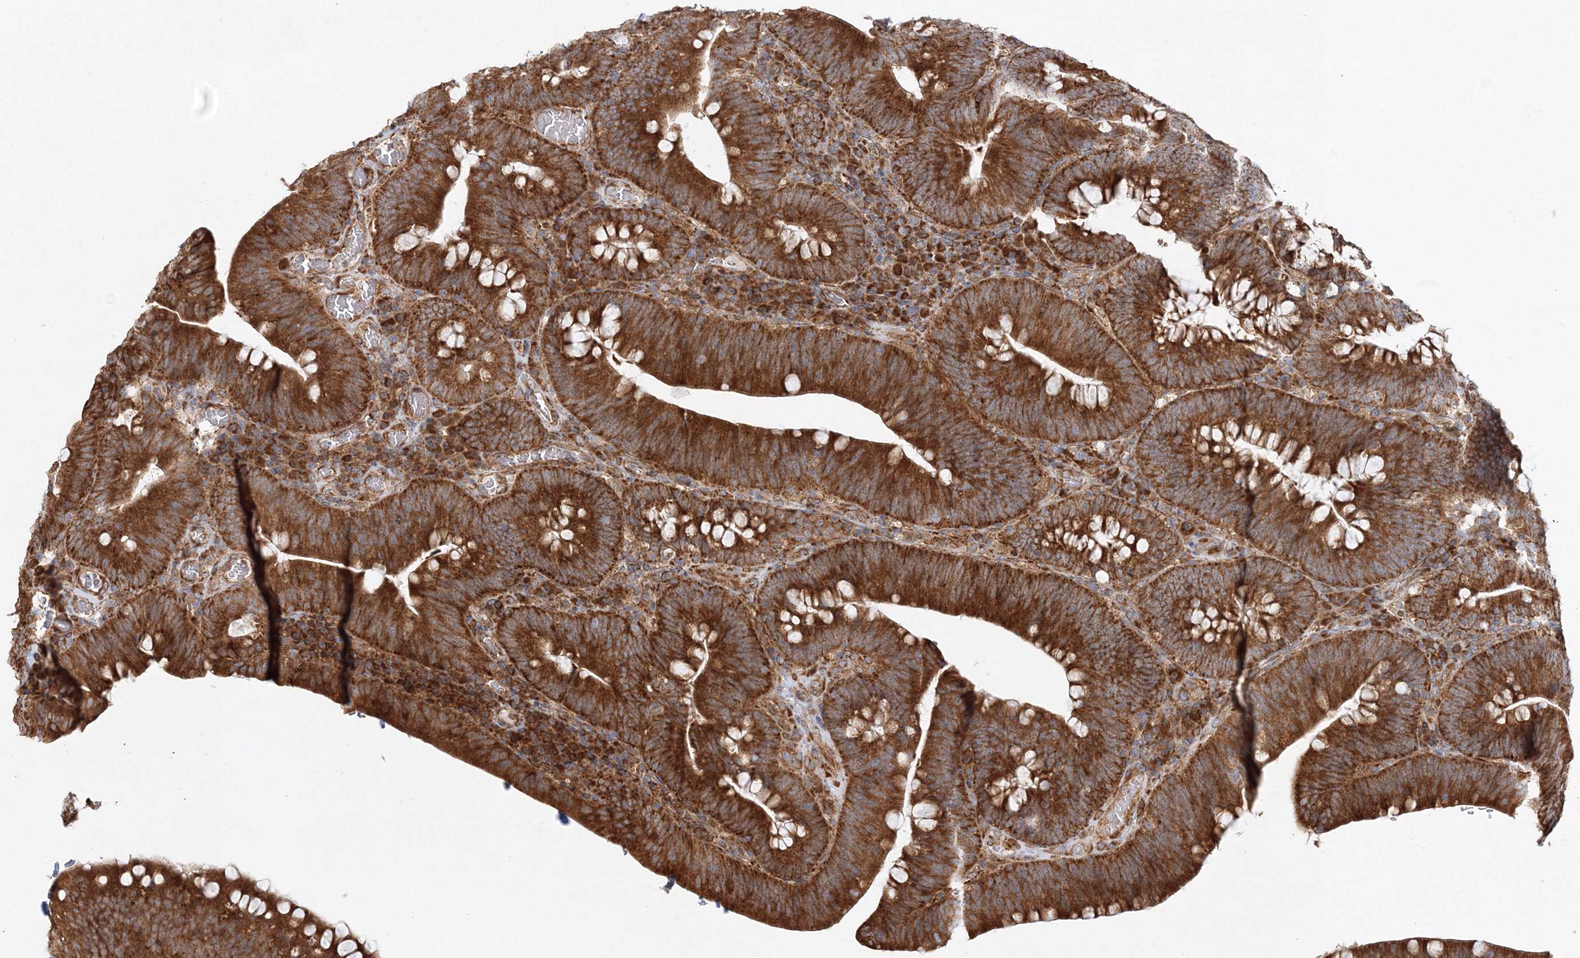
{"staining": {"intensity": "strong", "quantity": ">75%", "location": "cytoplasmic/membranous"}, "tissue": "colorectal cancer", "cell_type": "Tumor cells", "image_type": "cancer", "snomed": [{"axis": "morphology", "description": "Normal tissue, NOS"}, {"axis": "topography", "description": "Colon"}], "caption": "Immunohistochemical staining of colorectal cancer shows strong cytoplasmic/membranous protein expression in approximately >75% of tumor cells.", "gene": "ZFYVE16", "patient": {"sex": "female", "age": 82}}